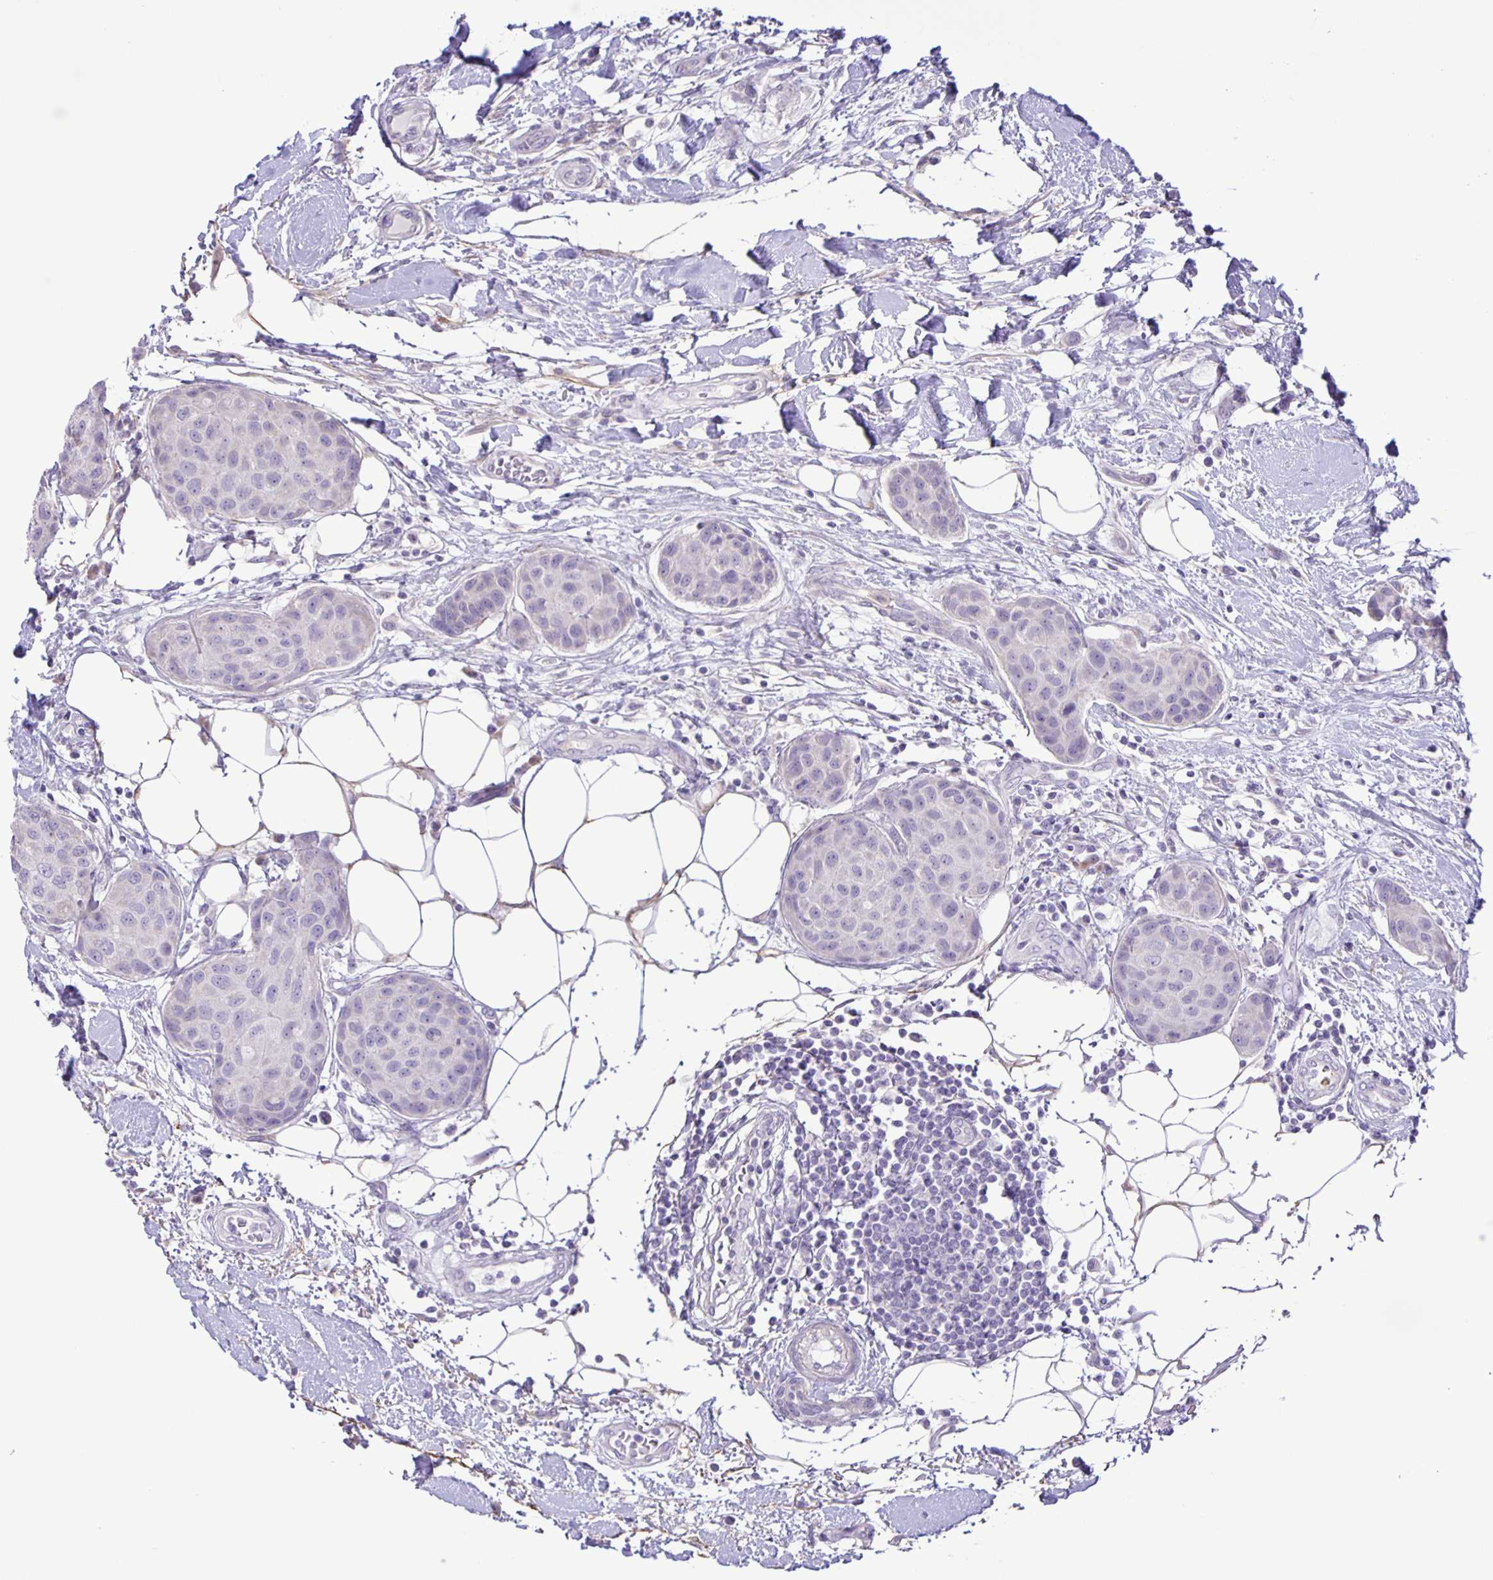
{"staining": {"intensity": "negative", "quantity": "none", "location": "none"}, "tissue": "breast cancer", "cell_type": "Tumor cells", "image_type": "cancer", "snomed": [{"axis": "morphology", "description": "Duct carcinoma"}, {"axis": "topography", "description": "Breast"}, {"axis": "topography", "description": "Lymph node"}], "caption": "Human breast cancer (intraductal carcinoma) stained for a protein using IHC reveals no staining in tumor cells.", "gene": "ADCK1", "patient": {"sex": "female", "age": 80}}